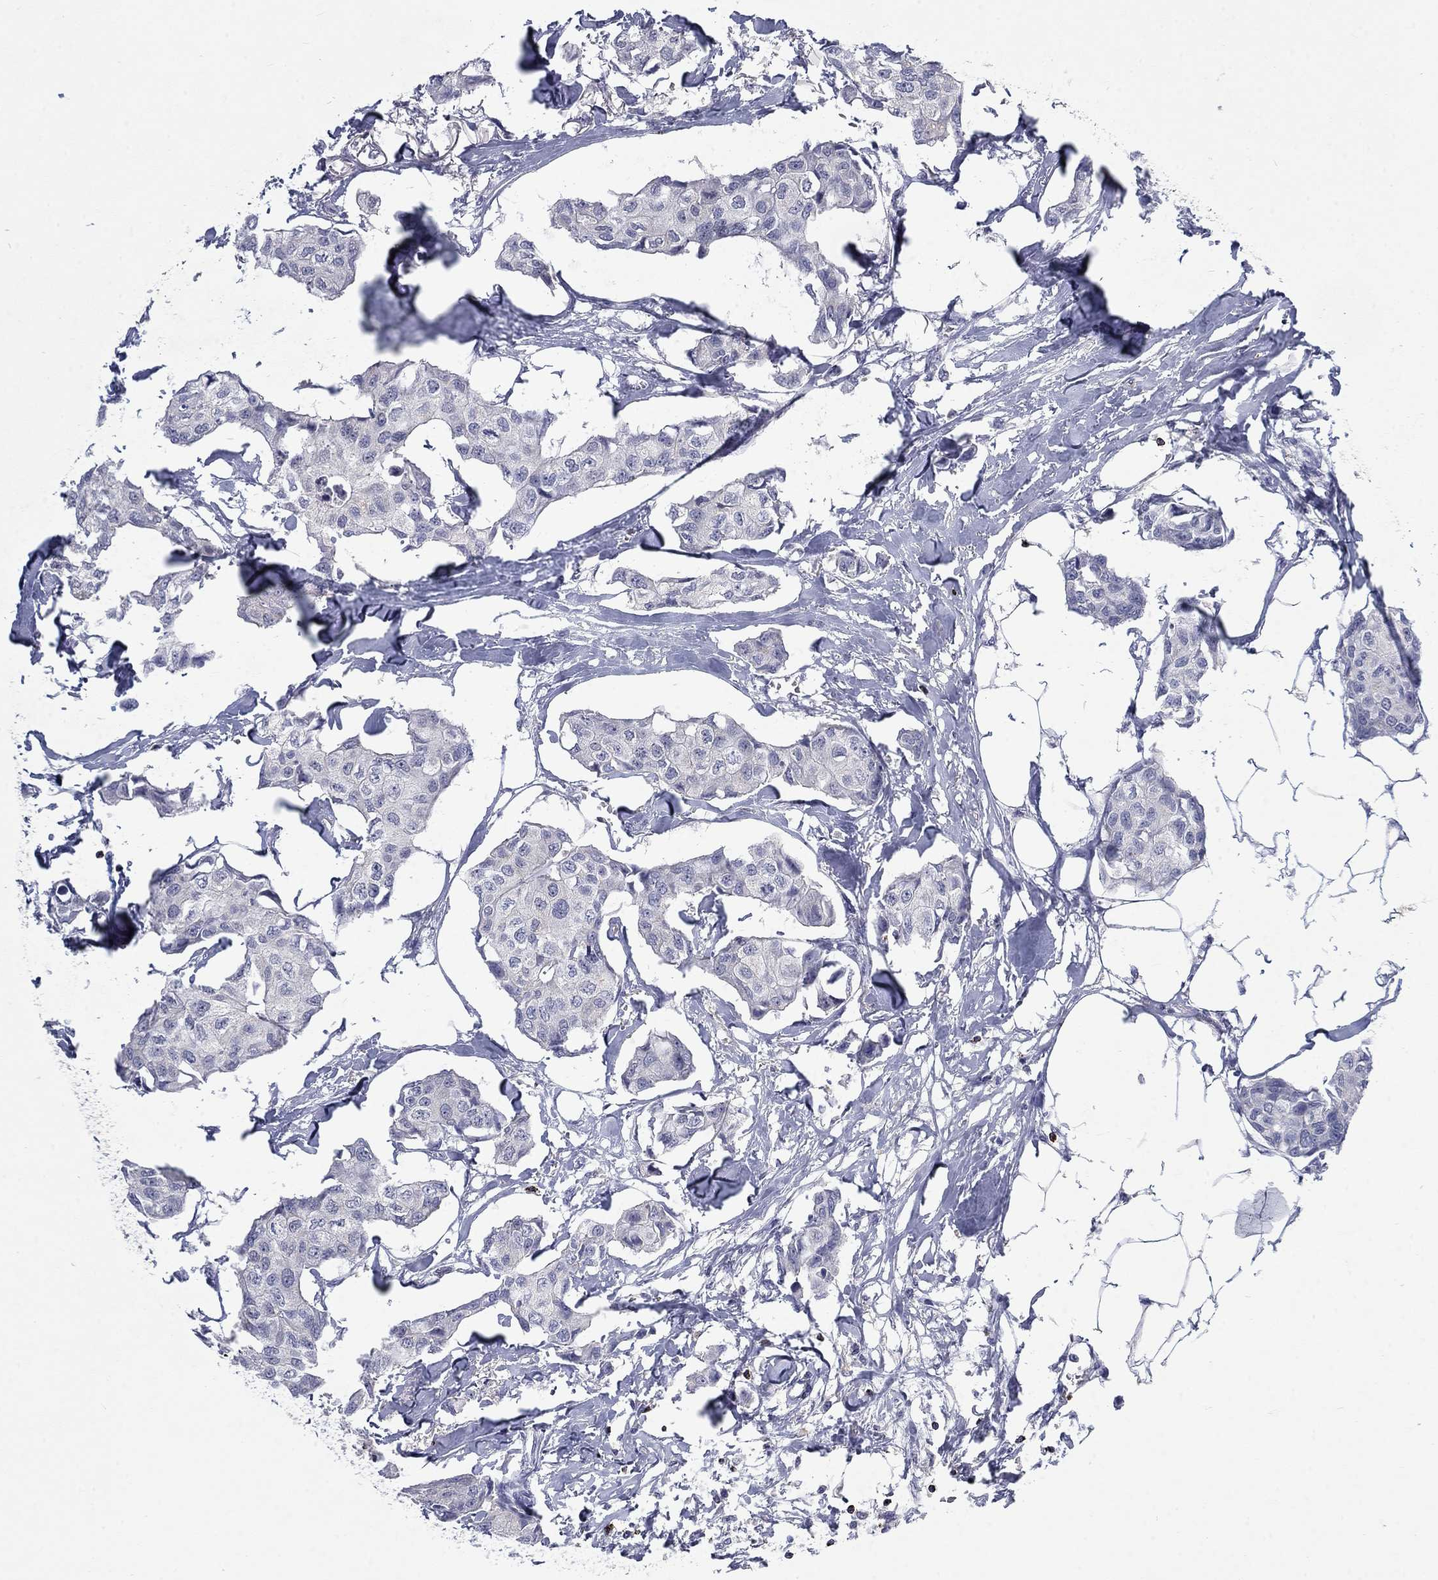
{"staining": {"intensity": "negative", "quantity": "none", "location": "none"}, "tissue": "breast cancer", "cell_type": "Tumor cells", "image_type": "cancer", "snomed": [{"axis": "morphology", "description": "Duct carcinoma"}, {"axis": "topography", "description": "Breast"}], "caption": "Intraductal carcinoma (breast) was stained to show a protein in brown. There is no significant staining in tumor cells.", "gene": "GZMA", "patient": {"sex": "female", "age": 80}}